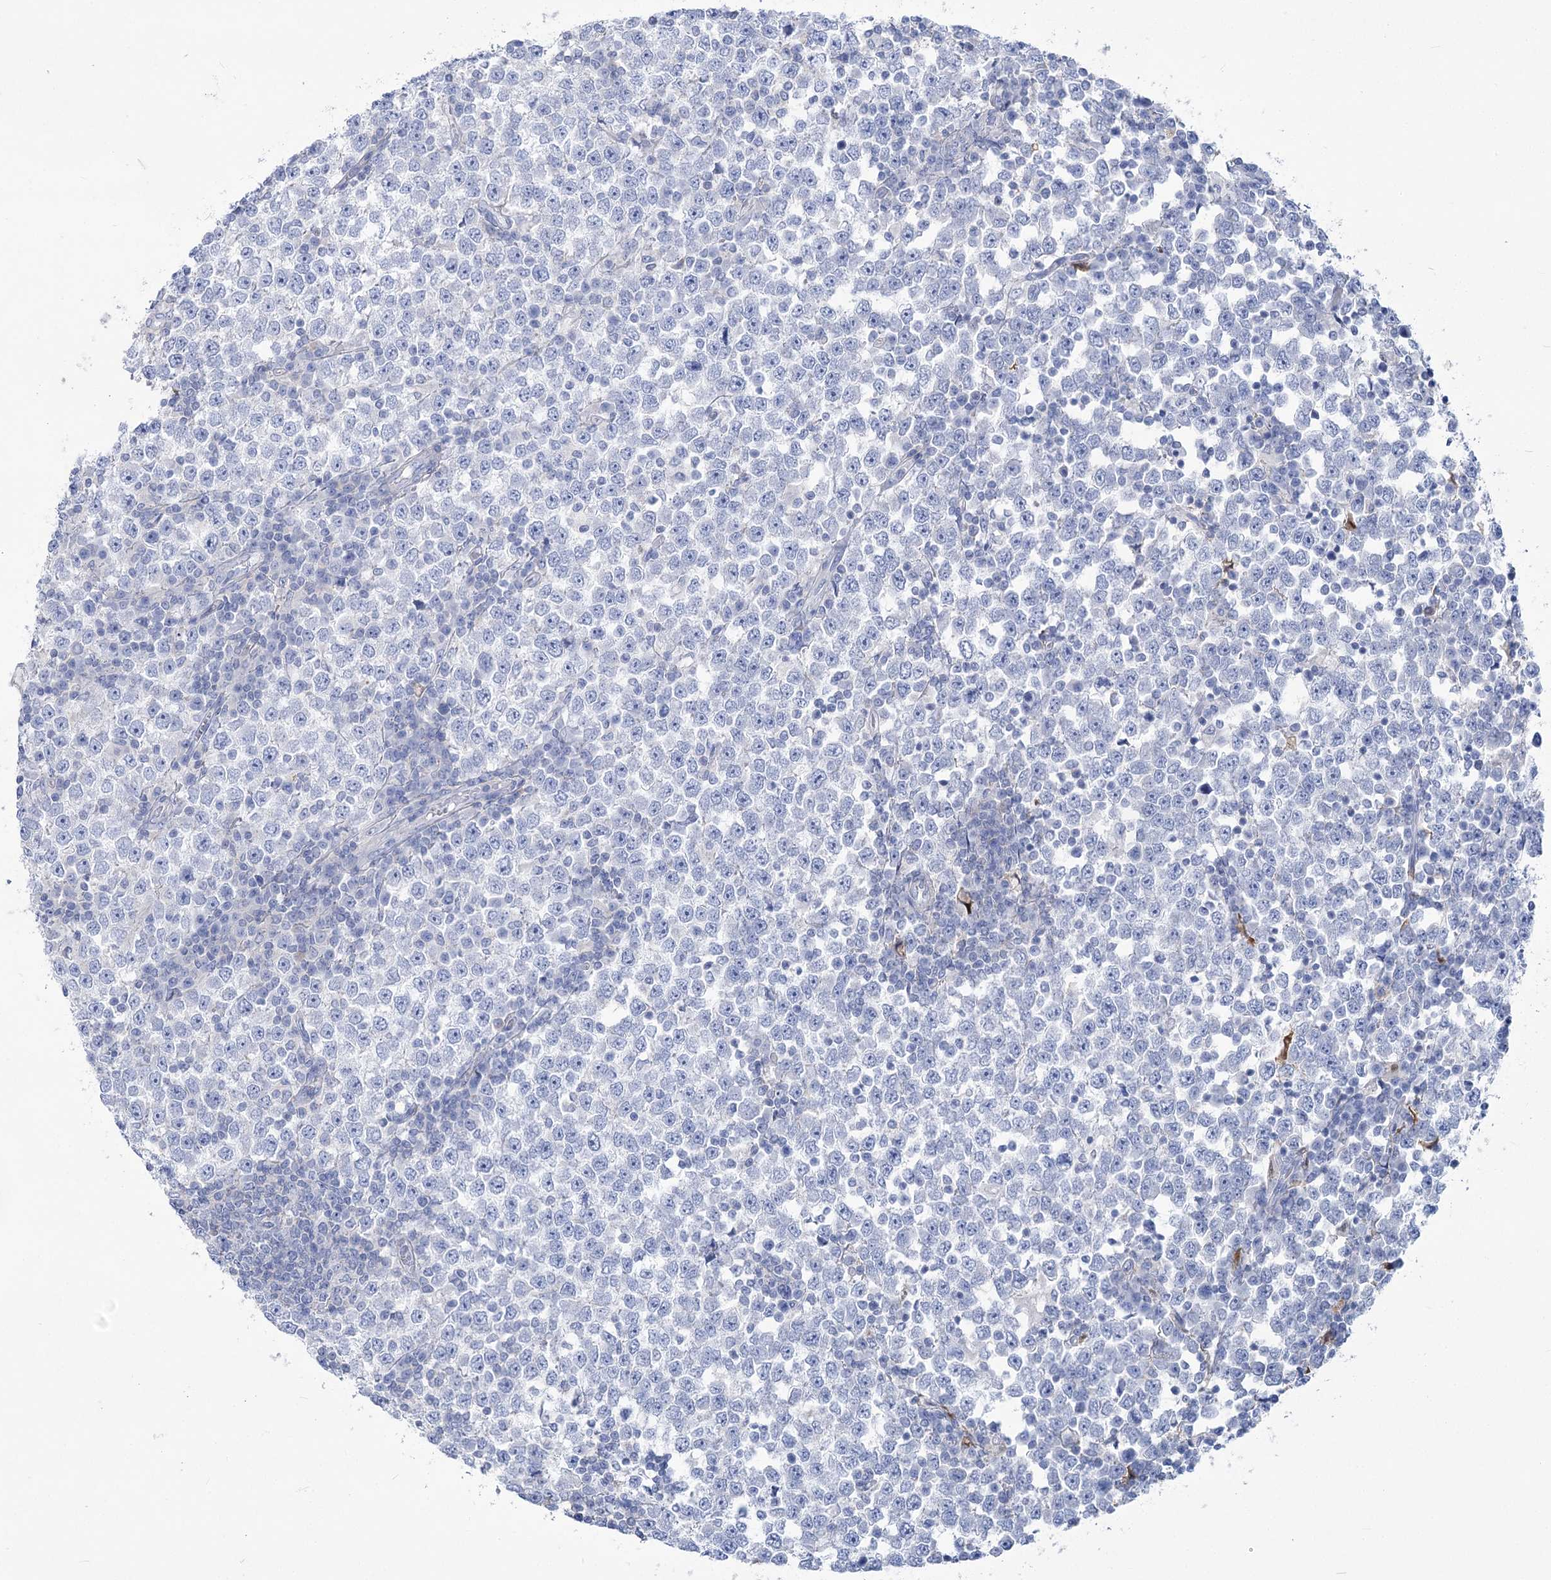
{"staining": {"intensity": "negative", "quantity": "none", "location": "none"}, "tissue": "testis cancer", "cell_type": "Tumor cells", "image_type": "cancer", "snomed": [{"axis": "morphology", "description": "Seminoma, NOS"}, {"axis": "topography", "description": "Testis"}], "caption": "Tumor cells are negative for brown protein staining in testis cancer. The staining is performed using DAB (3,3'-diaminobenzidine) brown chromogen with nuclei counter-stained in using hematoxylin.", "gene": "PCDHA1", "patient": {"sex": "male", "age": 65}}